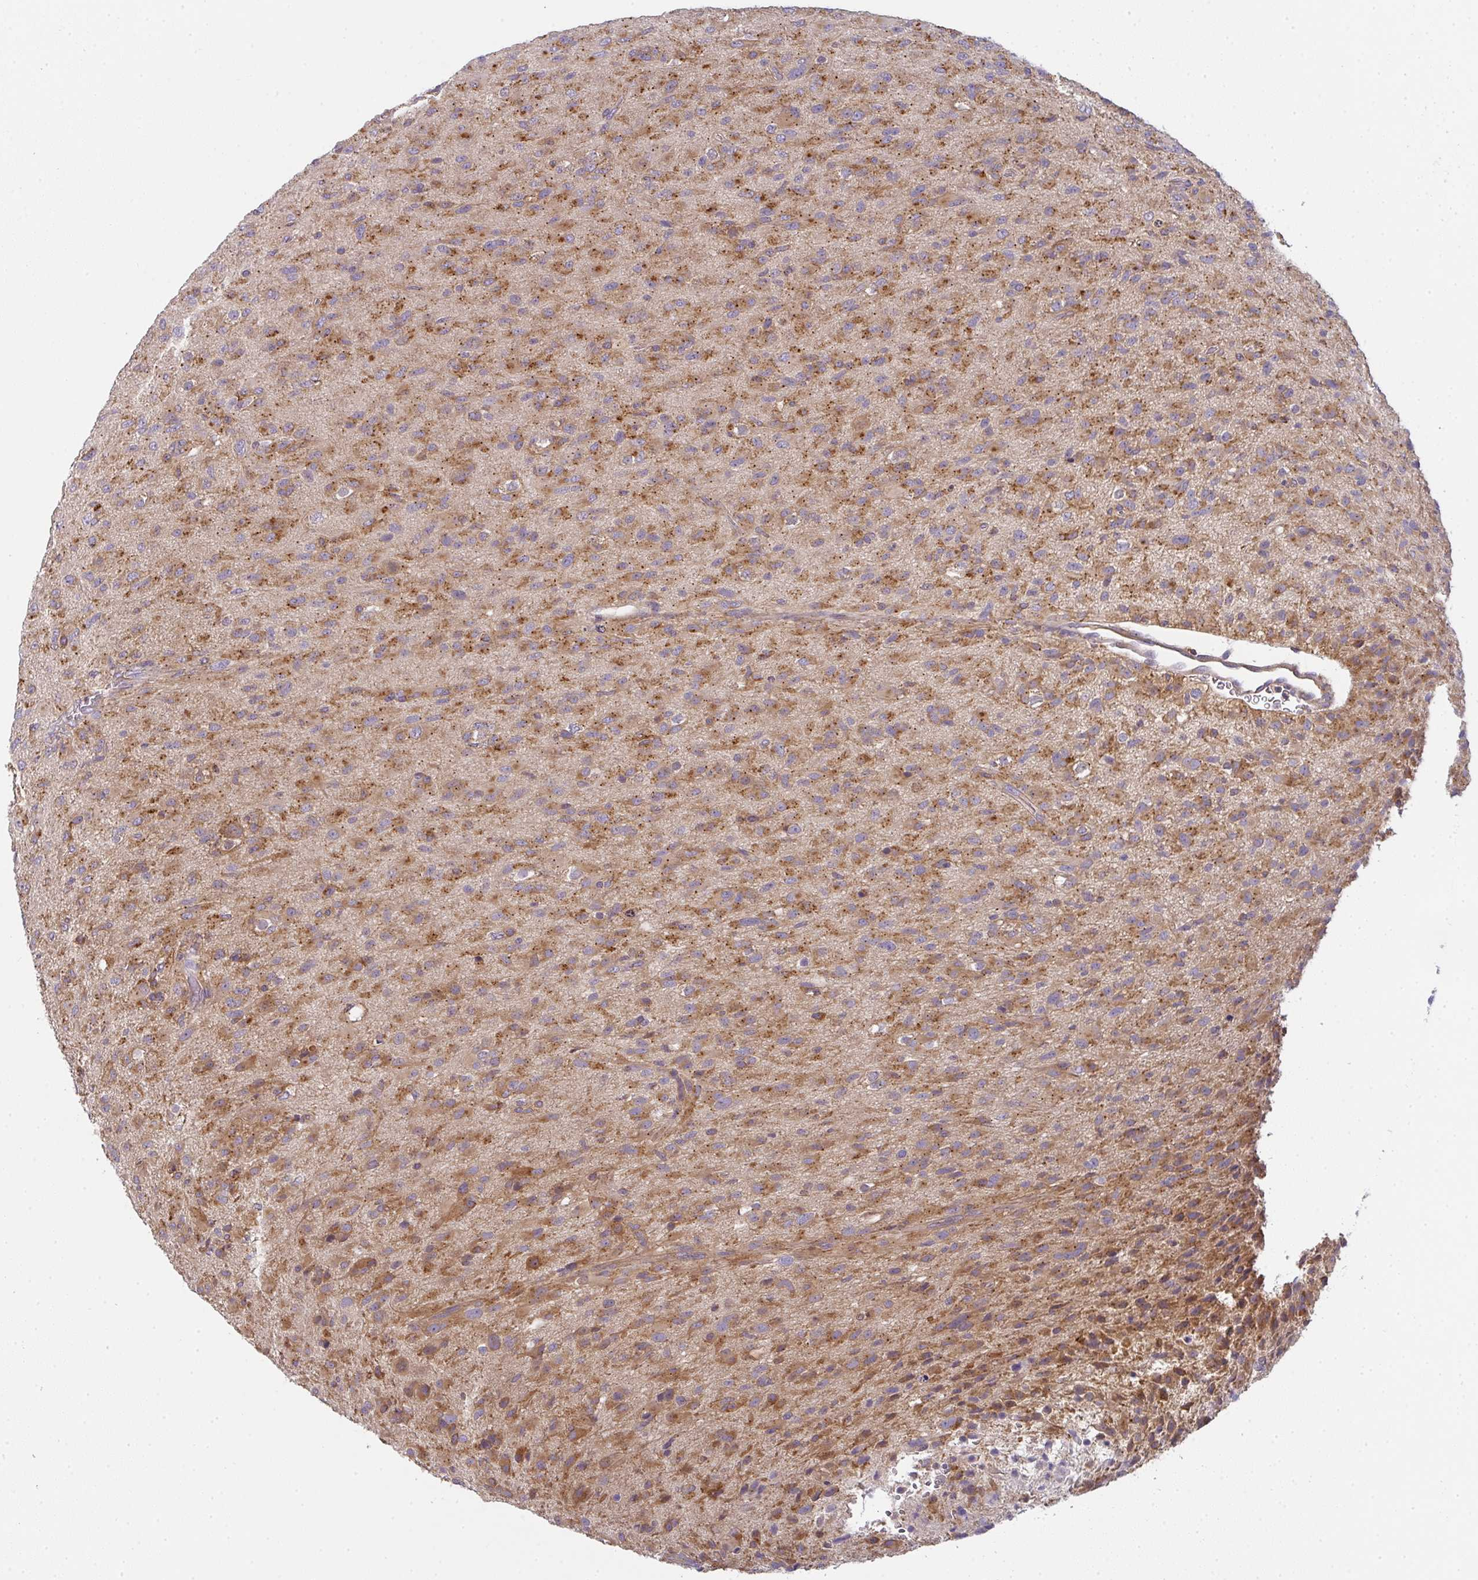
{"staining": {"intensity": "moderate", "quantity": ">75%", "location": "cytoplasmic/membranous"}, "tissue": "glioma", "cell_type": "Tumor cells", "image_type": "cancer", "snomed": [{"axis": "morphology", "description": "Glioma, malignant, Low grade"}, {"axis": "topography", "description": "Brain"}], "caption": "Immunohistochemical staining of low-grade glioma (malignant) shows medium levels of moderate cytoplasmic/membranous protein staining in approximately >75% of tumor cells. Nuclei are stained in blue.", "gene": "SNX5", "patient": {"sex": "male", "age": 65}}